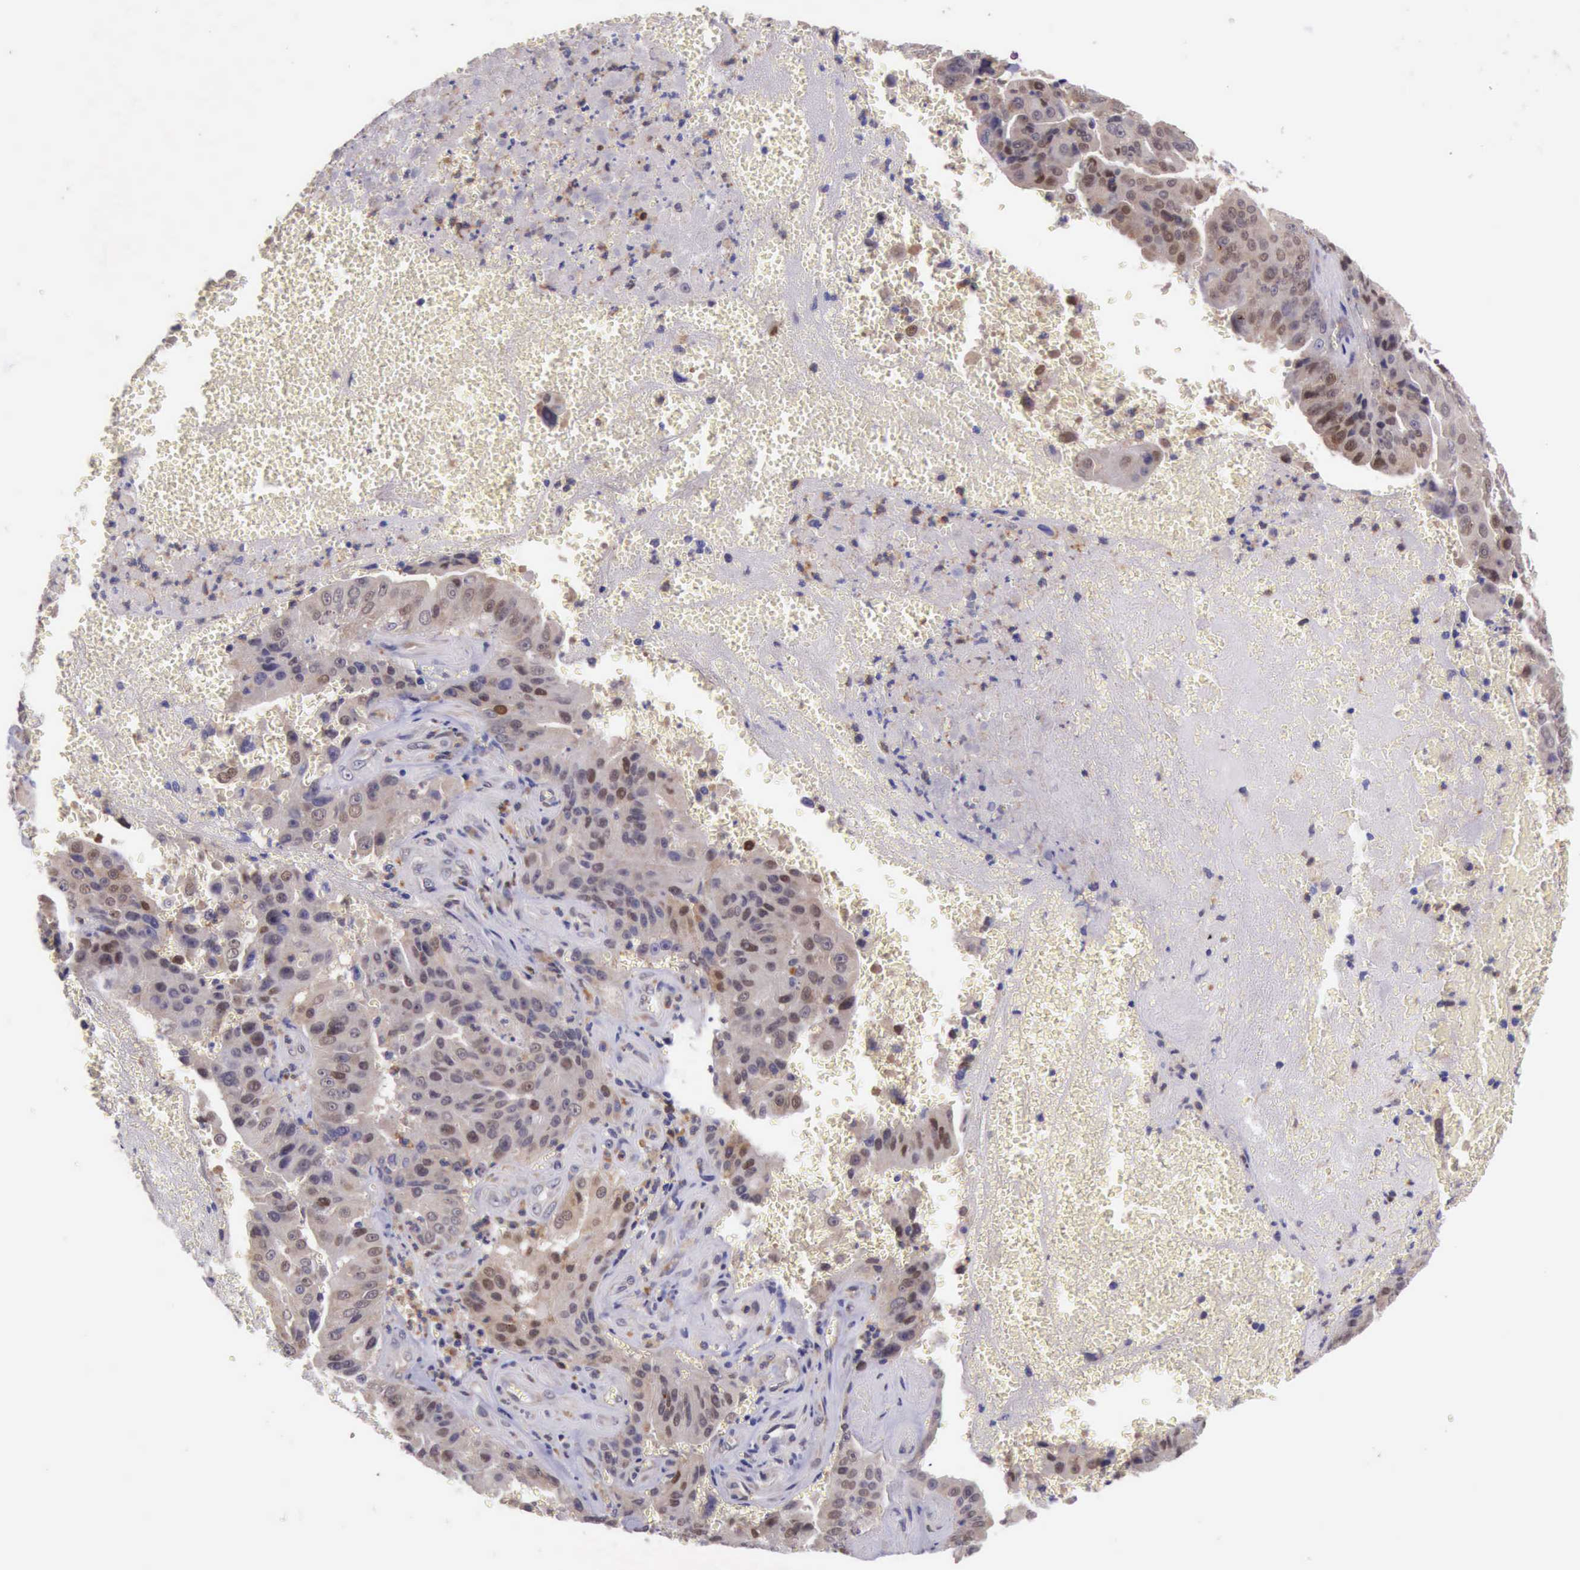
{"staining": {"intensity": "weak", "quantity": ">75%", "location": "cytoplasmic/membranous,nuclear"}, "tissue": "liver cancer", "cell_type": "Tumor cells", "image_type": "cancer", "snomed": [{"axis": "morphology", "description": "Cholangiocarcinoma"}, {"axis": "topography", "description": "Liver"}], "caption": "Liver cholangiocarcinoma stained with a protein marker demonstrates weak staining in tumor cells.", "gene": "PLEK2", "patient": {"sex": "female", "age": 79}}